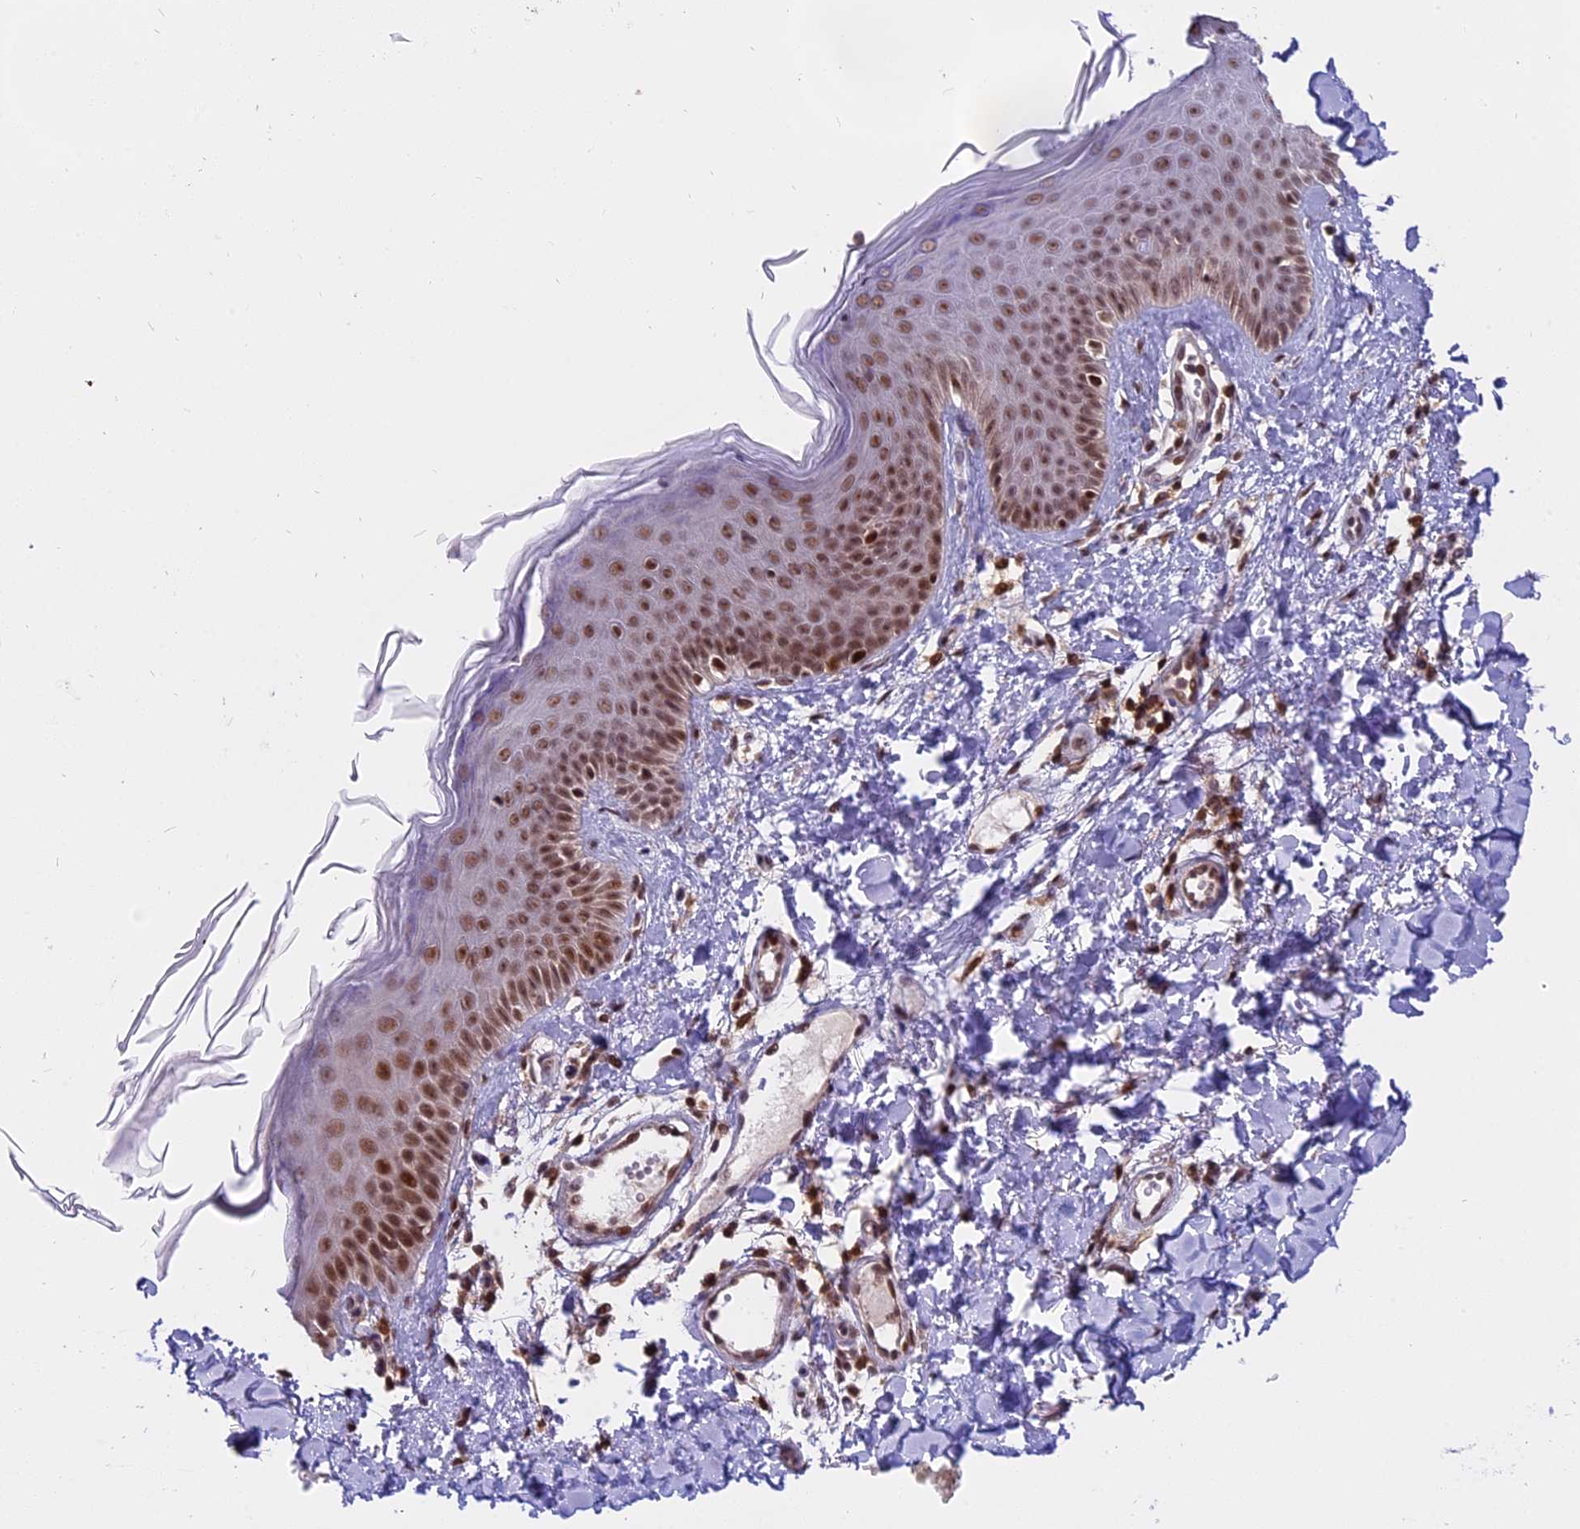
{"staining": {"intensity": "moderate", "quantity": ">75%", "location": "nuclear"}, "tissue": "skin", "cell_type": "Fibroblasts", "image_type": "normal", "snomed": [{"axis": "morphology", "description": "Normal tissue, NOS"}, {"axis": "topography", "description": "Skin"}], "caption": "This is an image of immunohistochemistry staining of normal skin, which shows moderate positivity in the nuclear of fibroblasts.", "gene": "TADA3", "patient": {"sex": "male", "age": 52}}